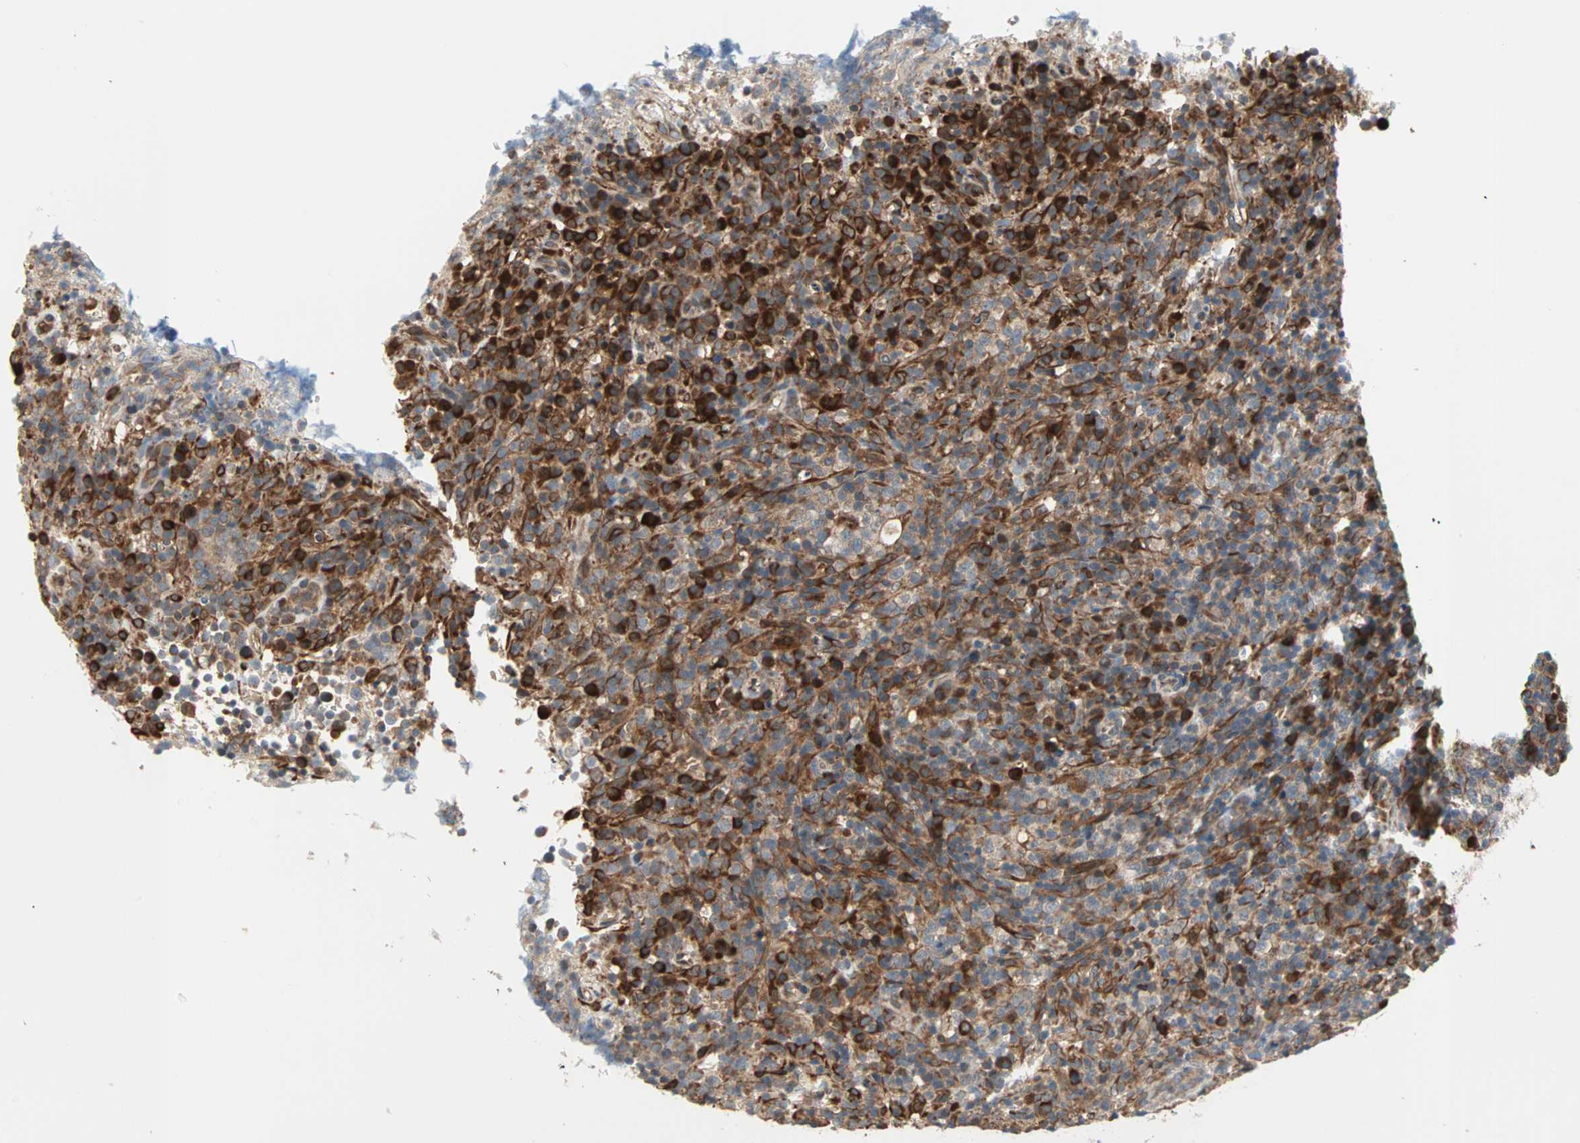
{"staining": {"intensity": "moderate", "quantity": ">75%", "location": "cytoplasmic/membranous"}, "tissue": "lymphoma", "cell_type": "Tumor cells", "image_type": "cancer", "snomed": [{"axis": "morphology", "description": "Malignant lymphoma, non-Hodgkin's type, High grade"}, {"axis": "topography", "description": "Lymph node"}], "caption": "Moderate cytoplasmic/membranous staining for a protein is seen in about >75% of tumor cells of lymphoma using immunohistochemistry (IHC).", "gene": "SAR1A", "patient": {"sex": "female", "age": 76}}